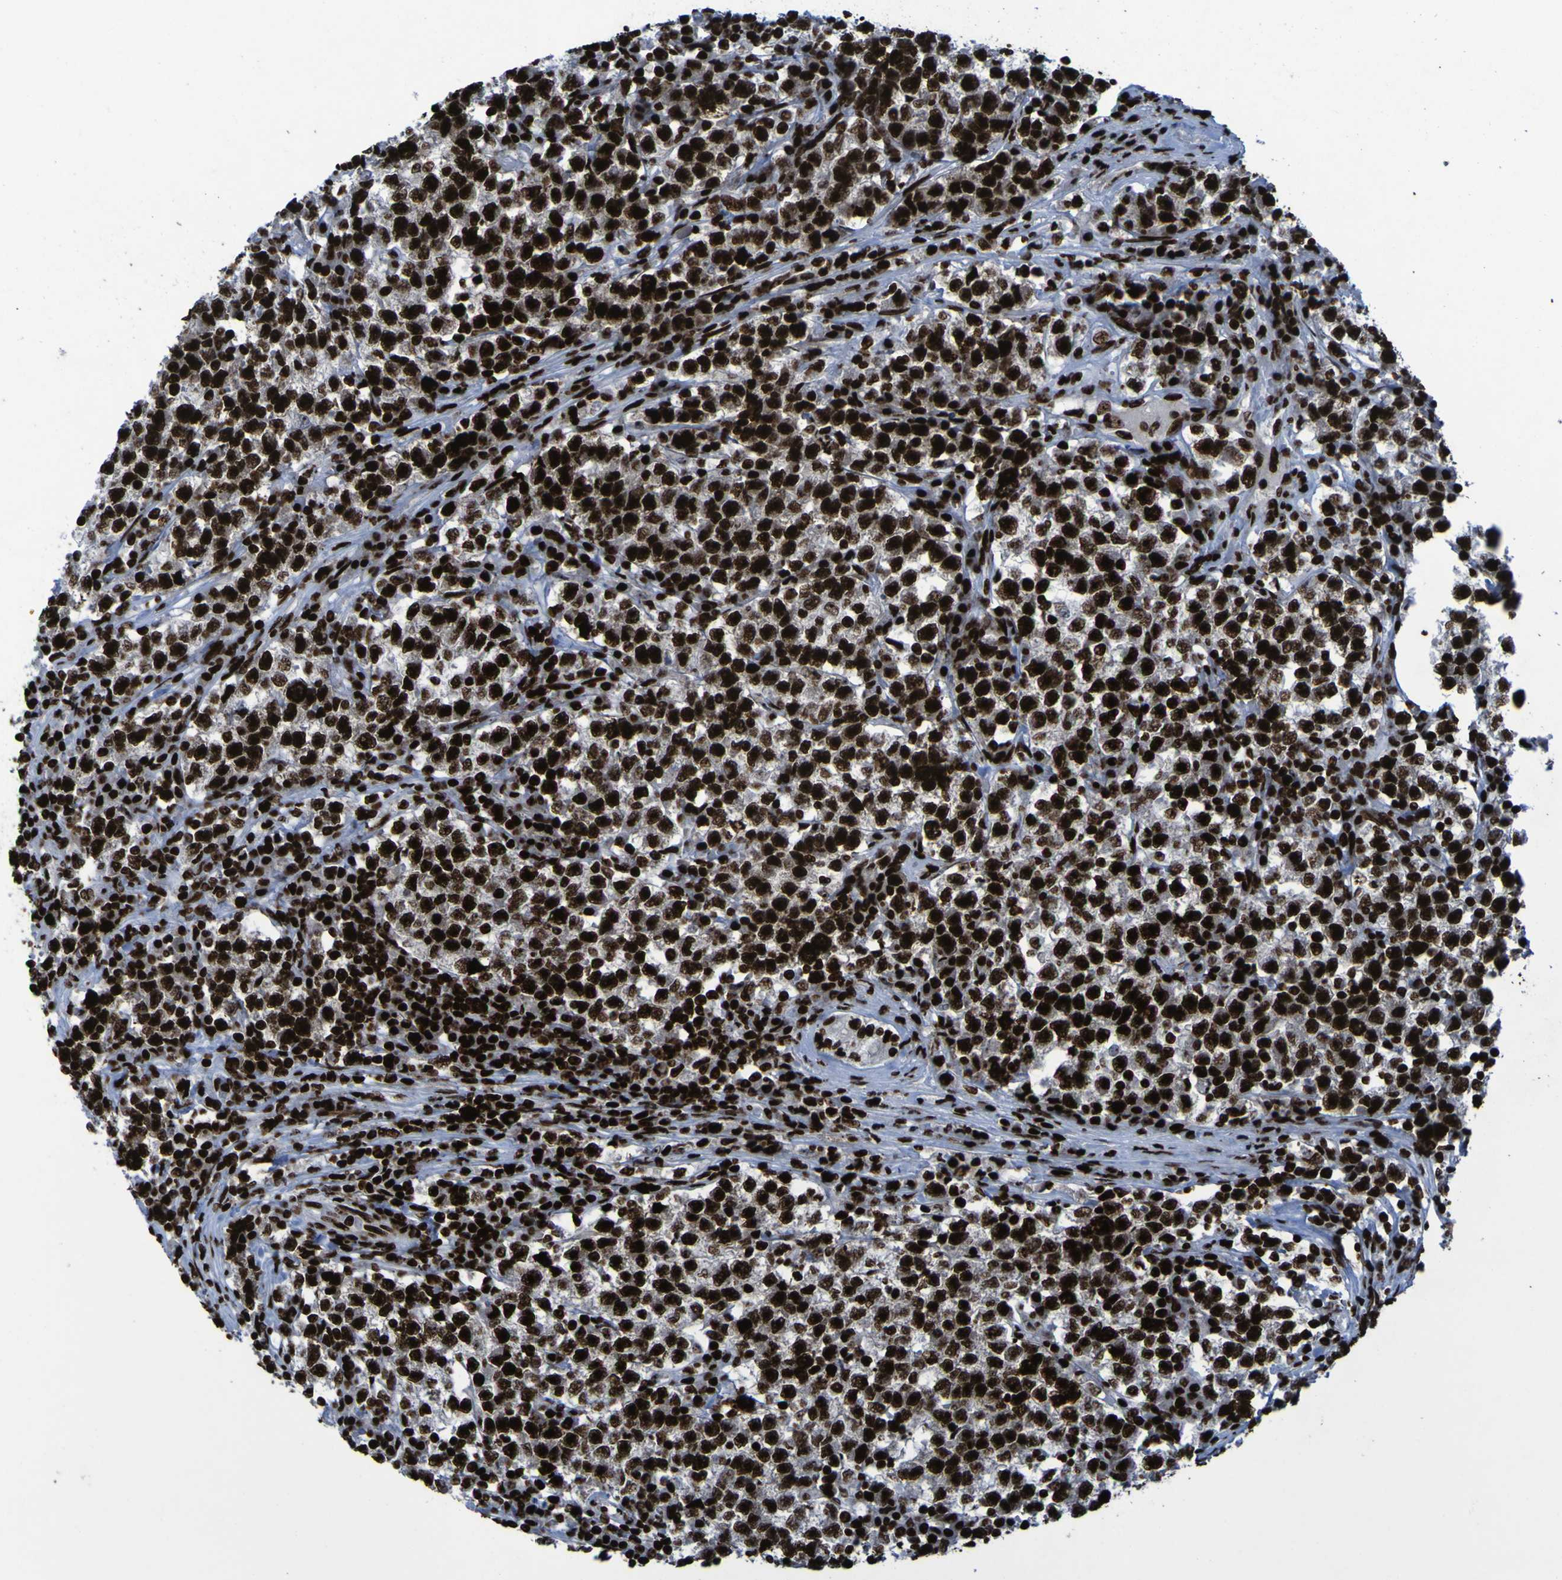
{"staining": {"intensity": "strong", "quantity": ">75%", "location": "nuclear"}, "tissue": "testis cancer", "cell_type": "Tumor cells", "image_type": "cancer", "snomed": [{"axis": "morphology", "description": "Seminoma, NOS"}, {"axis": "topography", "description": "Testis"}], "caption": "Immunohistochemistry of testis cancer (seminoma) demonstrates high levels of strong nuclear staining in approximately >75% of tumor cells.", "gene": "NPM1", "patient": {"sex": "male", "age": 22}}